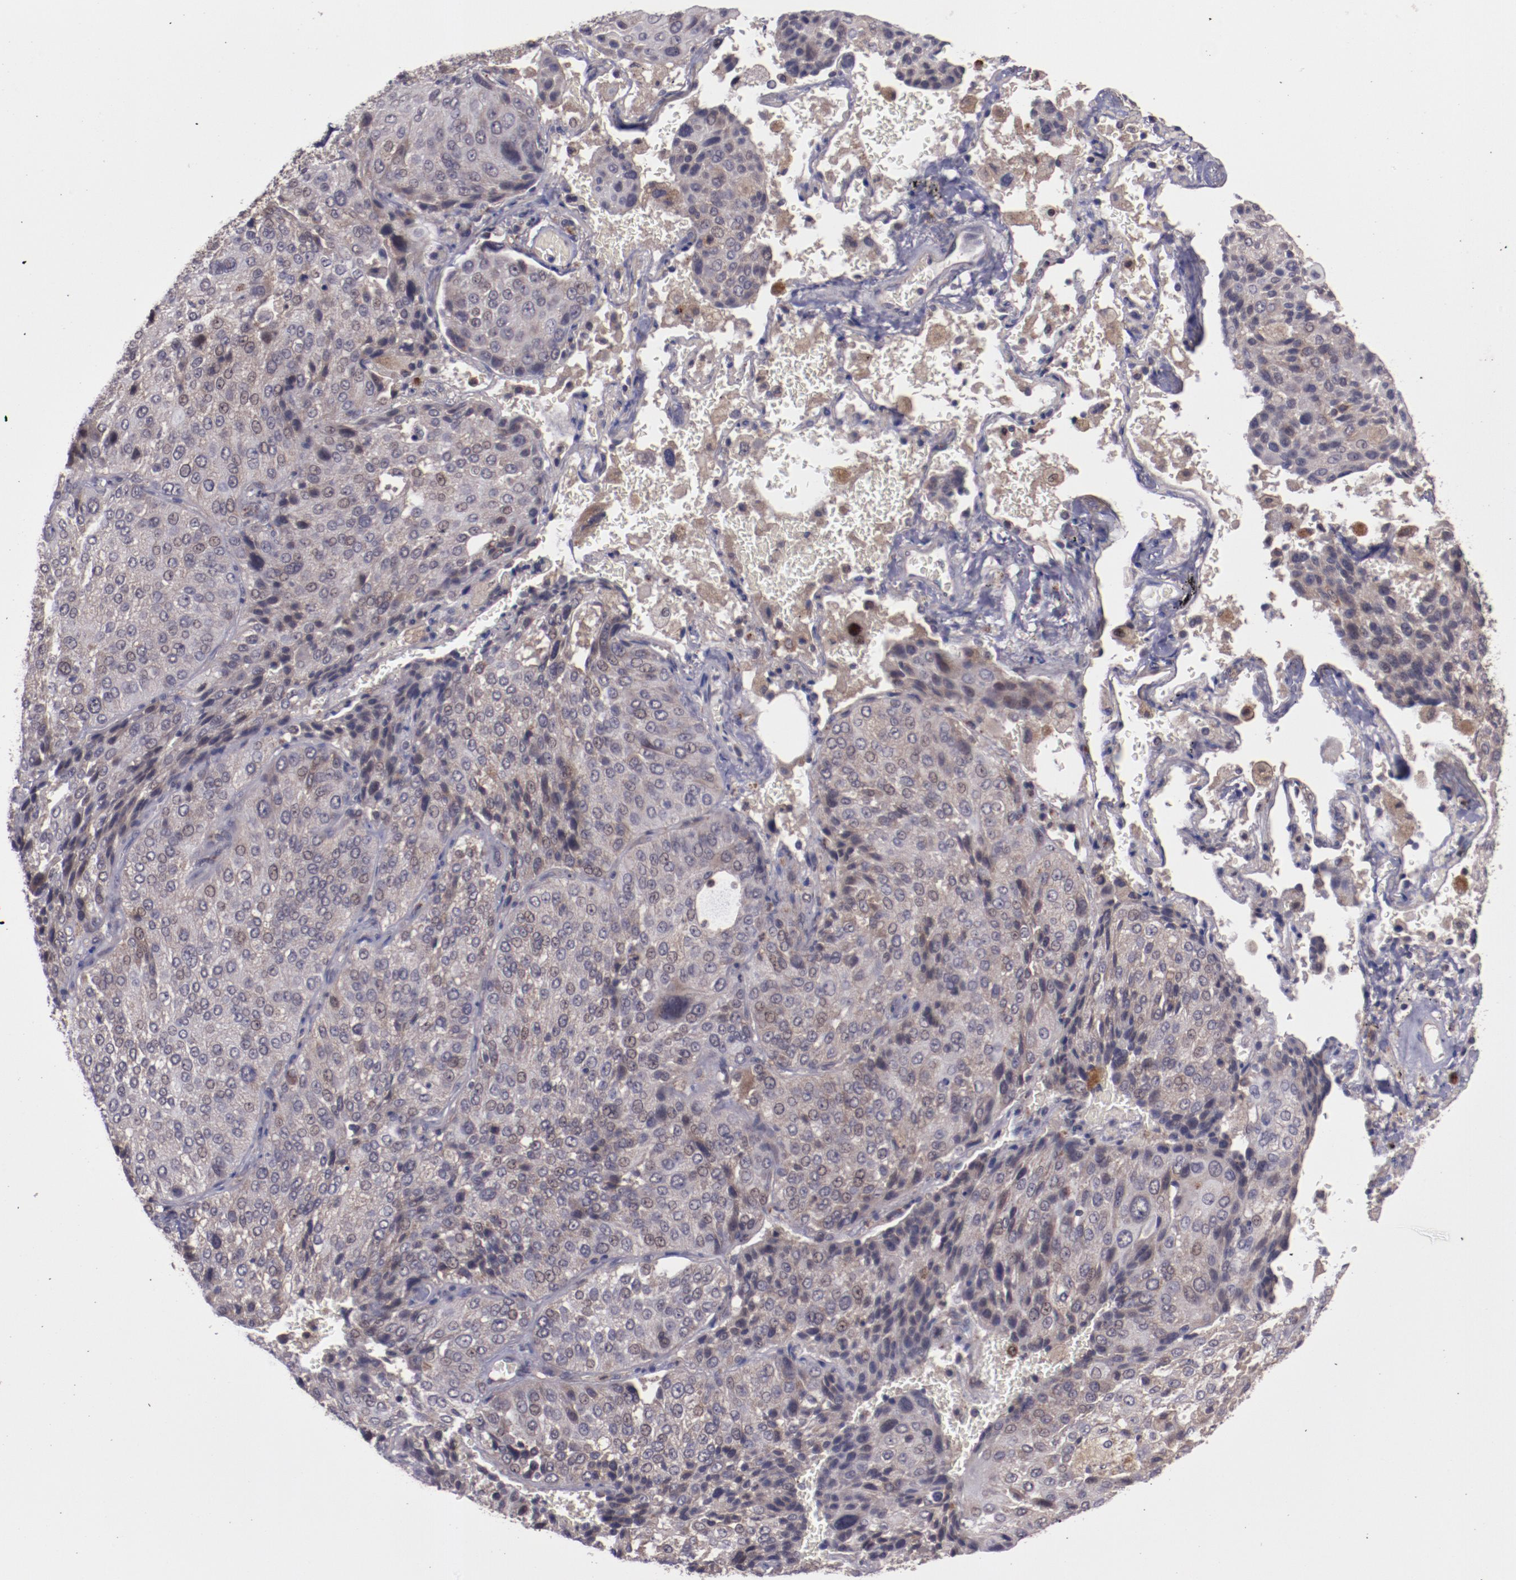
{"staining": {"intensity": "weak", "quantity": ">75%", "location": "cytoplasmic/membranous"}, "tissue": "lung cancer", "cell_type": "Tumor cells", "image_type": "cancer", "snomed": [{"axis": "morphology", "description": "Squamous cell carcinoma, NOS"}, {"axis": "topography", "description": "Lung"}], "caption": "Protein staining of lung cancer (squamous cell carcinoma) tissue shows weak cytoplasmic/membranous positivity in about >75% of tumor cells. The protein of interest is shown in brown color, while the nuclei are stained blue.", "gene": "FTSJ1", "patient": {"sex": "male", "age": 54}}